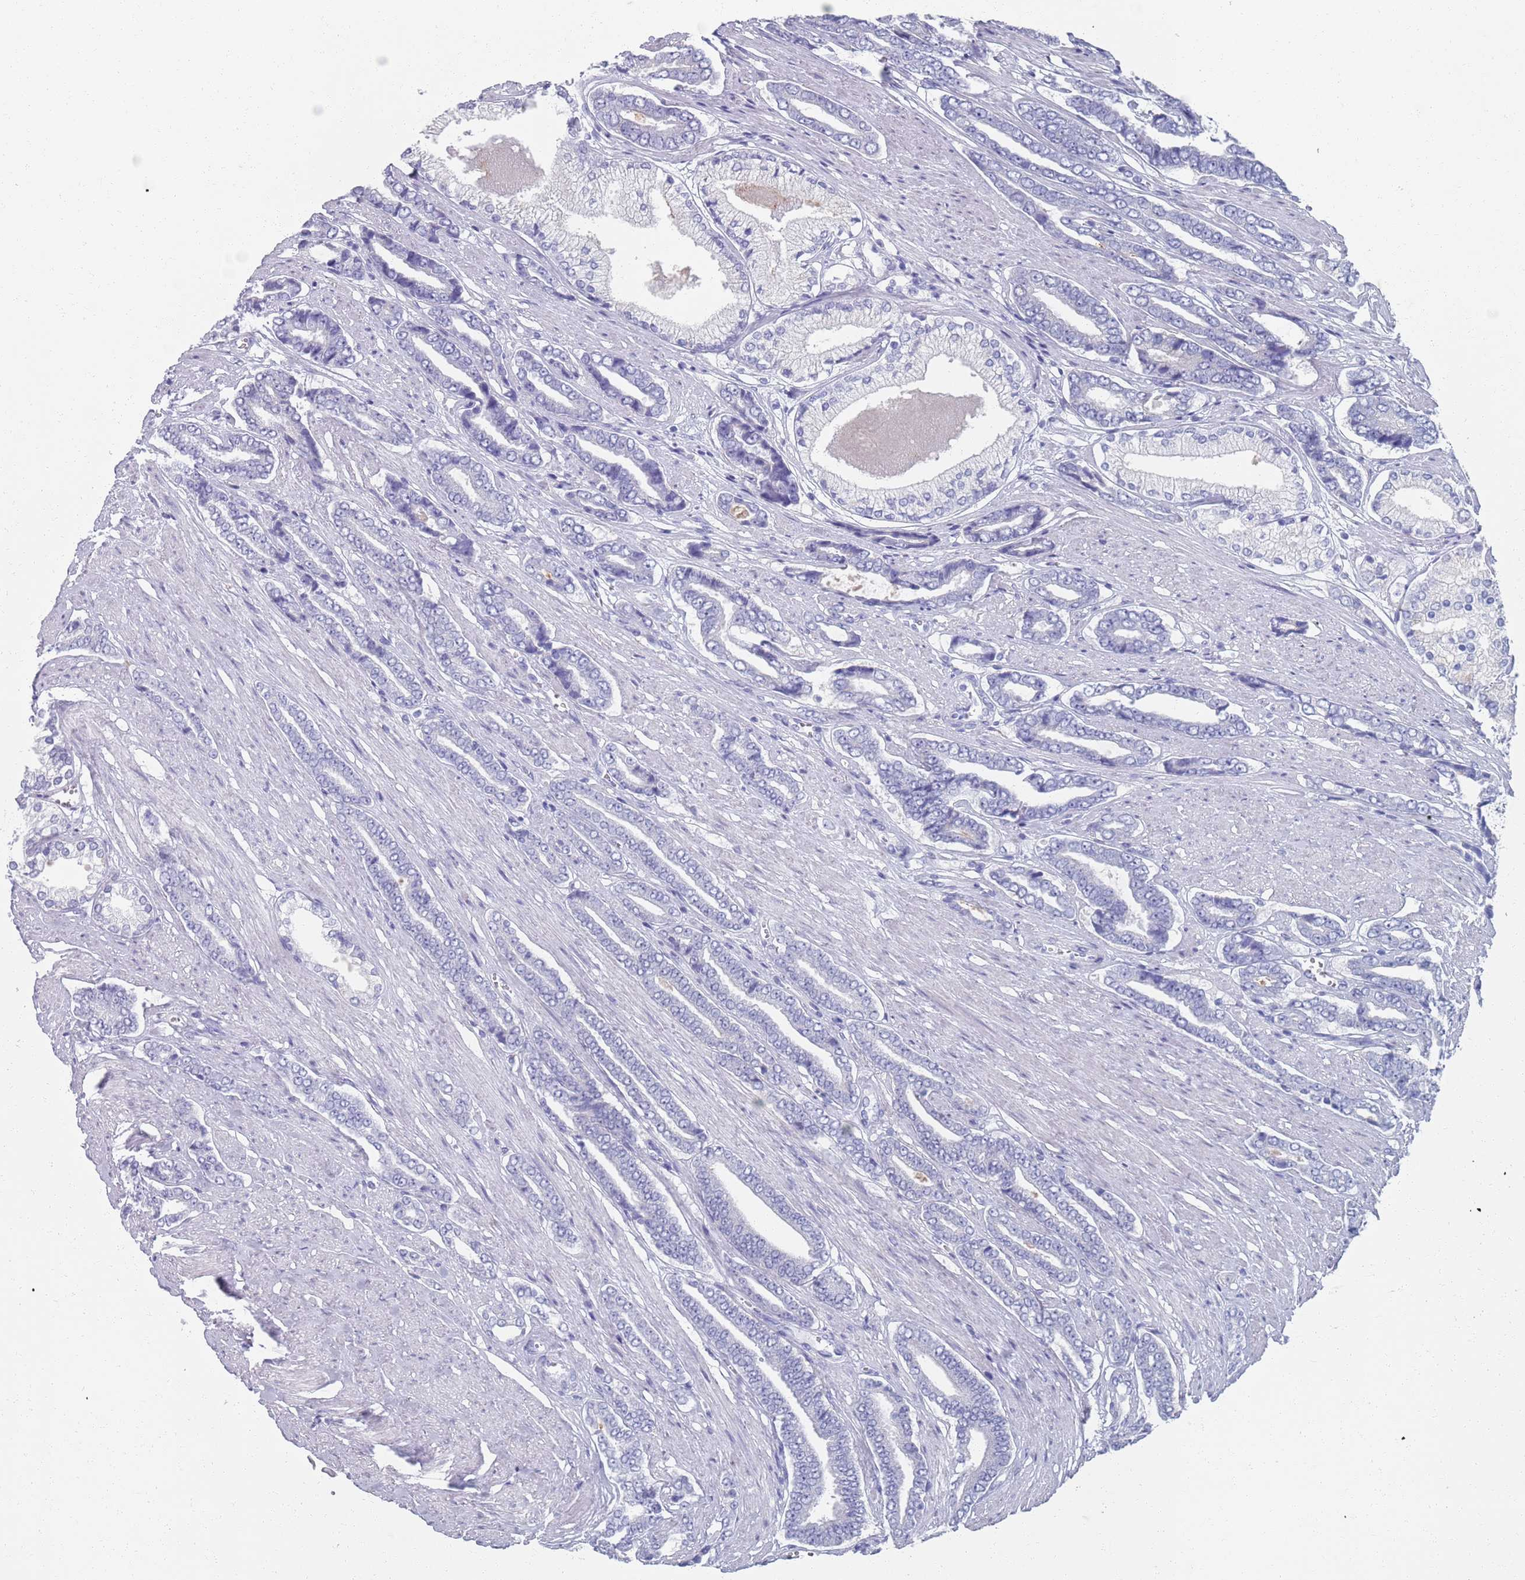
{"staining": {"intensity": "negative", "quantity": "none", "location": "none"}, "tissue": "prostate cancer", "cell_type": "Tumor cells", "image_type": "cancer", "snomed": [{"axis": "morphology", "description": "Adenocarcinoma, NOS"}, {"axis": "topography", "description": "Prostate and seminal vesicle, NOS"}], "caption": "Human prostate cancer stained for a protein using immunohistochemistry shows no expression in tumor cells.", "gene": "PLOD1", "patient": {"sex": "male", "age": 76}}